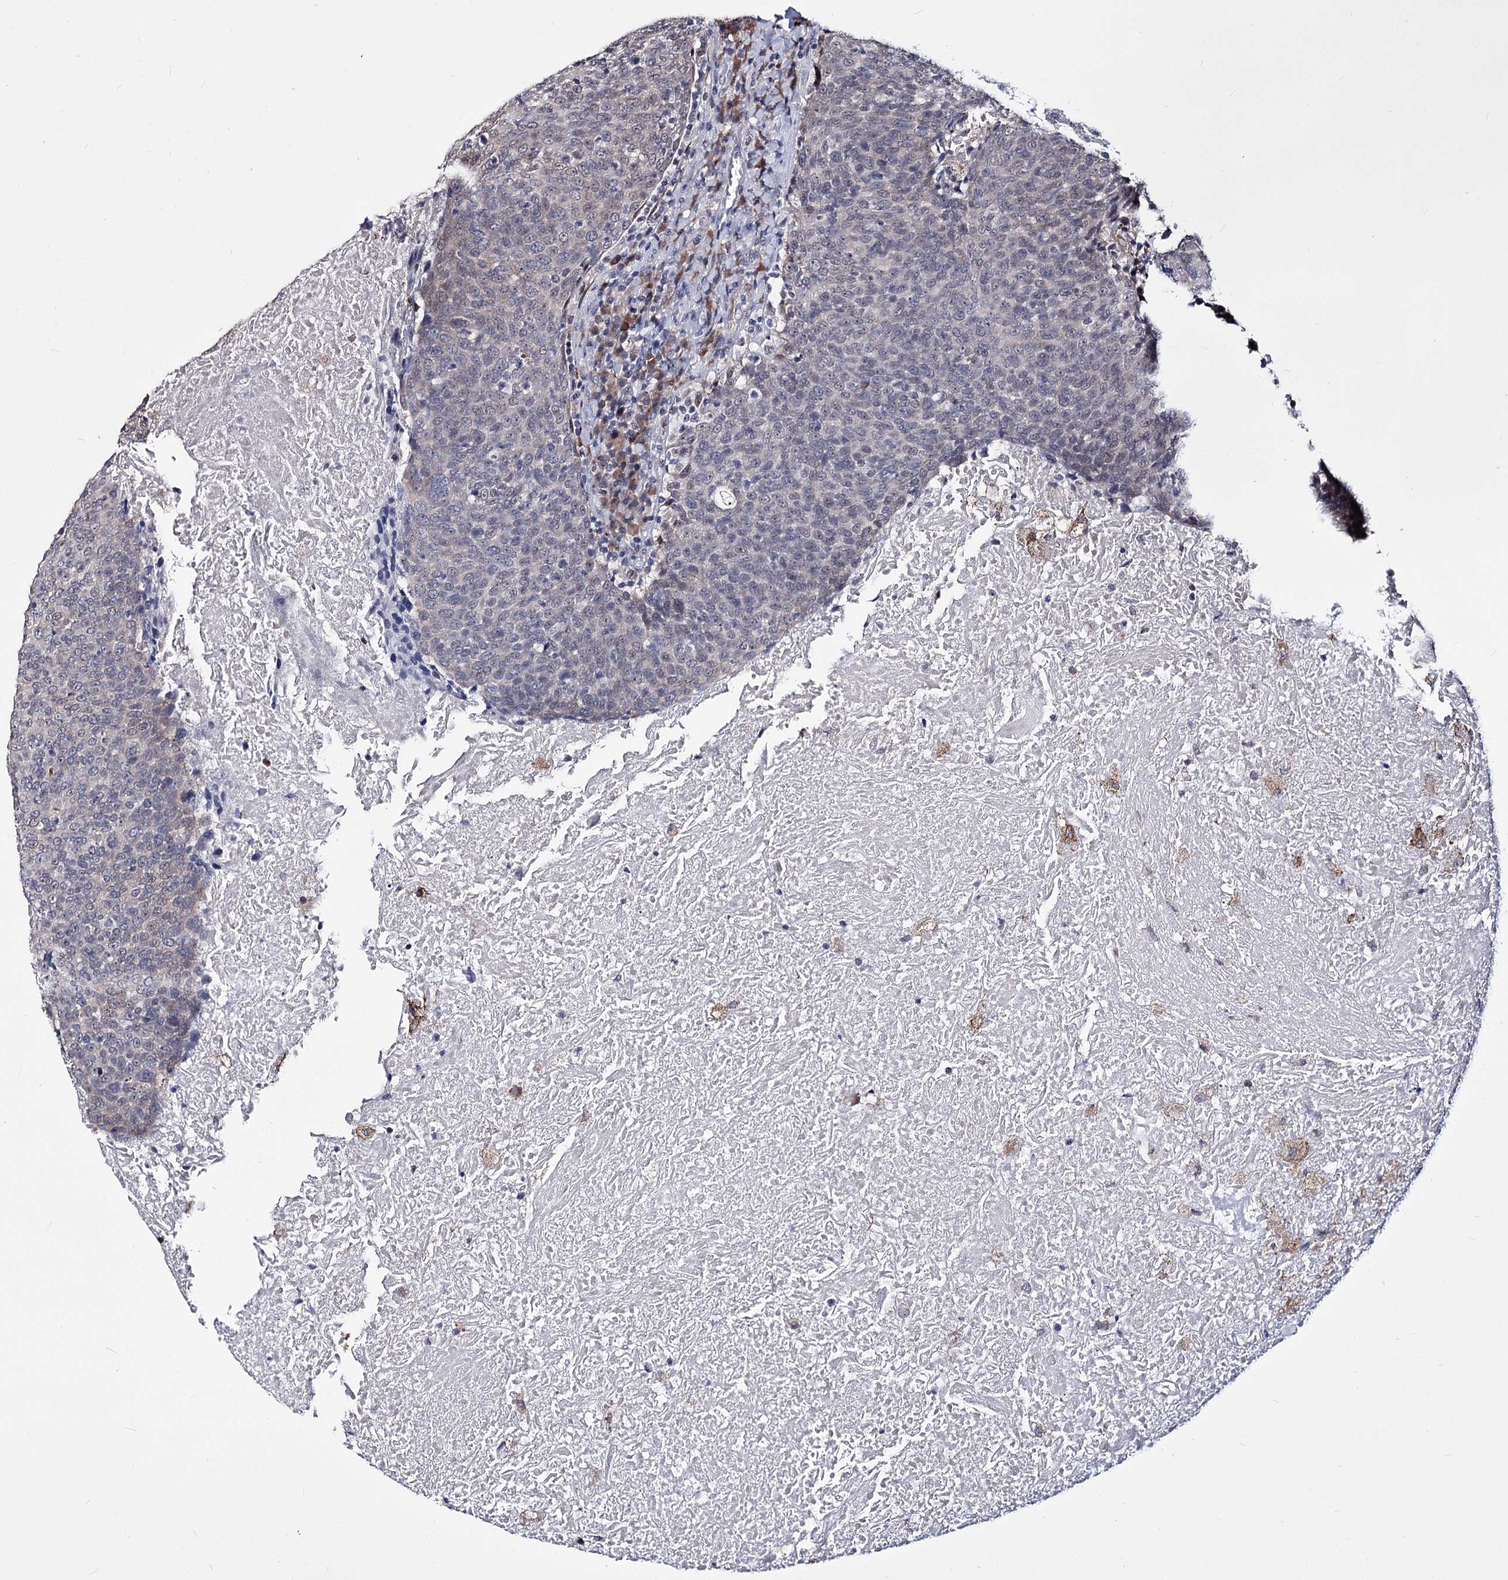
{"staining": {"intensity": "negative", "quantity": "none", "location": "none"}, "tissue": "head and neck cancer", "cell_type": "Tumor cells", "image_type": "cancer", "snomed": [{"axis": "morphology", "description": "Squamous cell carcinoma, NOS"}, {"axis": "morphology", "description": "Squamous cell carcinoma, metastatic, NOS"}, {"axis": "topography", "description": "Lymph node"}, {"axis": "topography", "description": "Head-Neck"}], "caption": "Immunohistochemical staining of head and neck cancer (metastatic squamous cell carcinoma) displays no significant staining in tumor cells.", "gene": "PPRC1", "patient": {"sex": "male", "age": 62}}